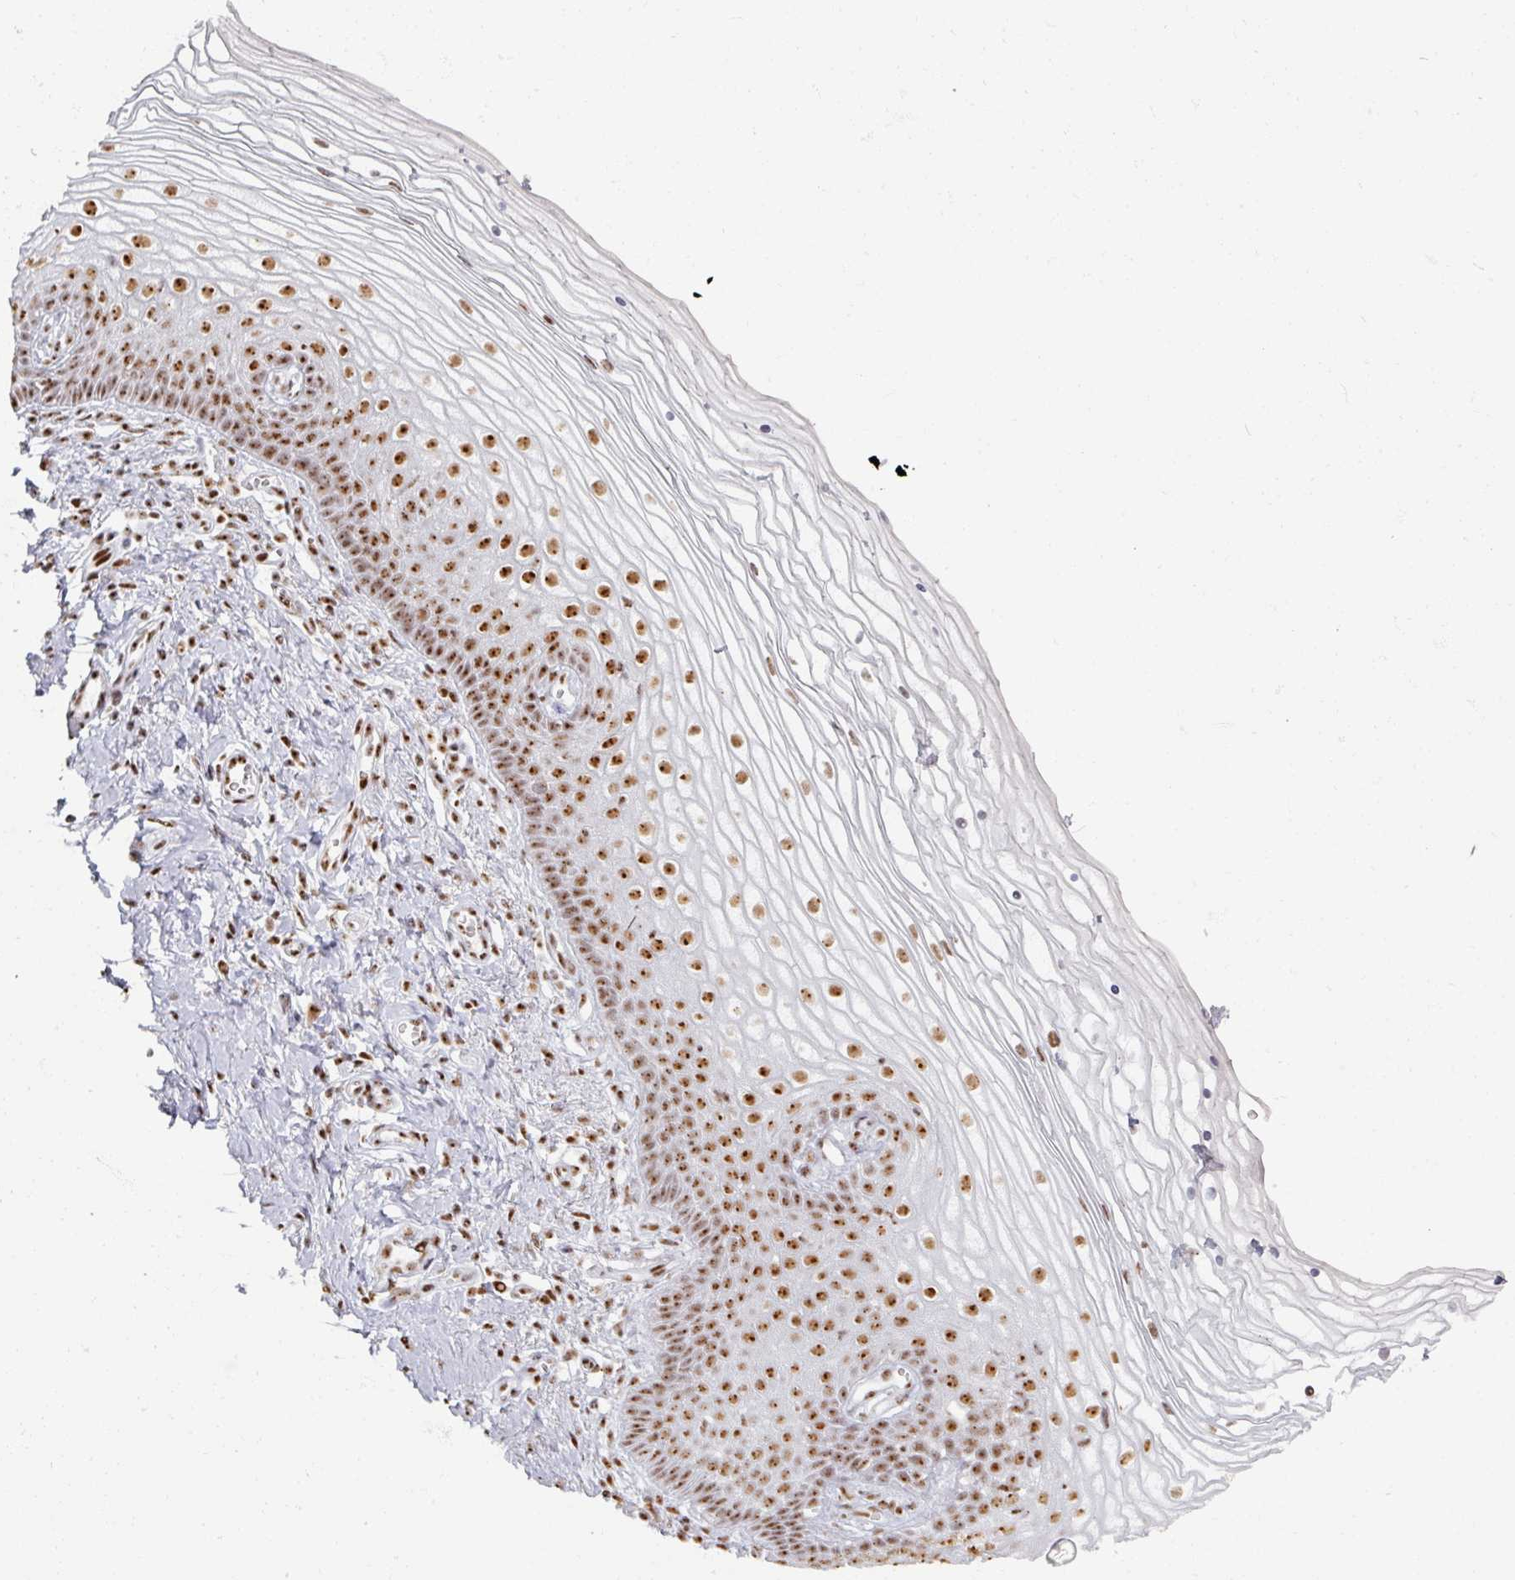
{"staining": {"intensity": "moderate", "quantity": ">75%", "location": "nuclear"}, "tissue": "vagina", "cell_type": "Squamous epithelial cells", "image_type": "normal", "snomed": [{"axis": "morphology", "description": "Normal tissue, NOS"}, {"axis": "topography", "description": "Vagina"}], "caption": "There is medium levels of moderate nuclear expression in squamous epithelial cells of normal vagina, as demonstrated by immunohistochemical staining (brown color).", "gene": "ADAR", "patient": {"sex": "female", "age": 56}}